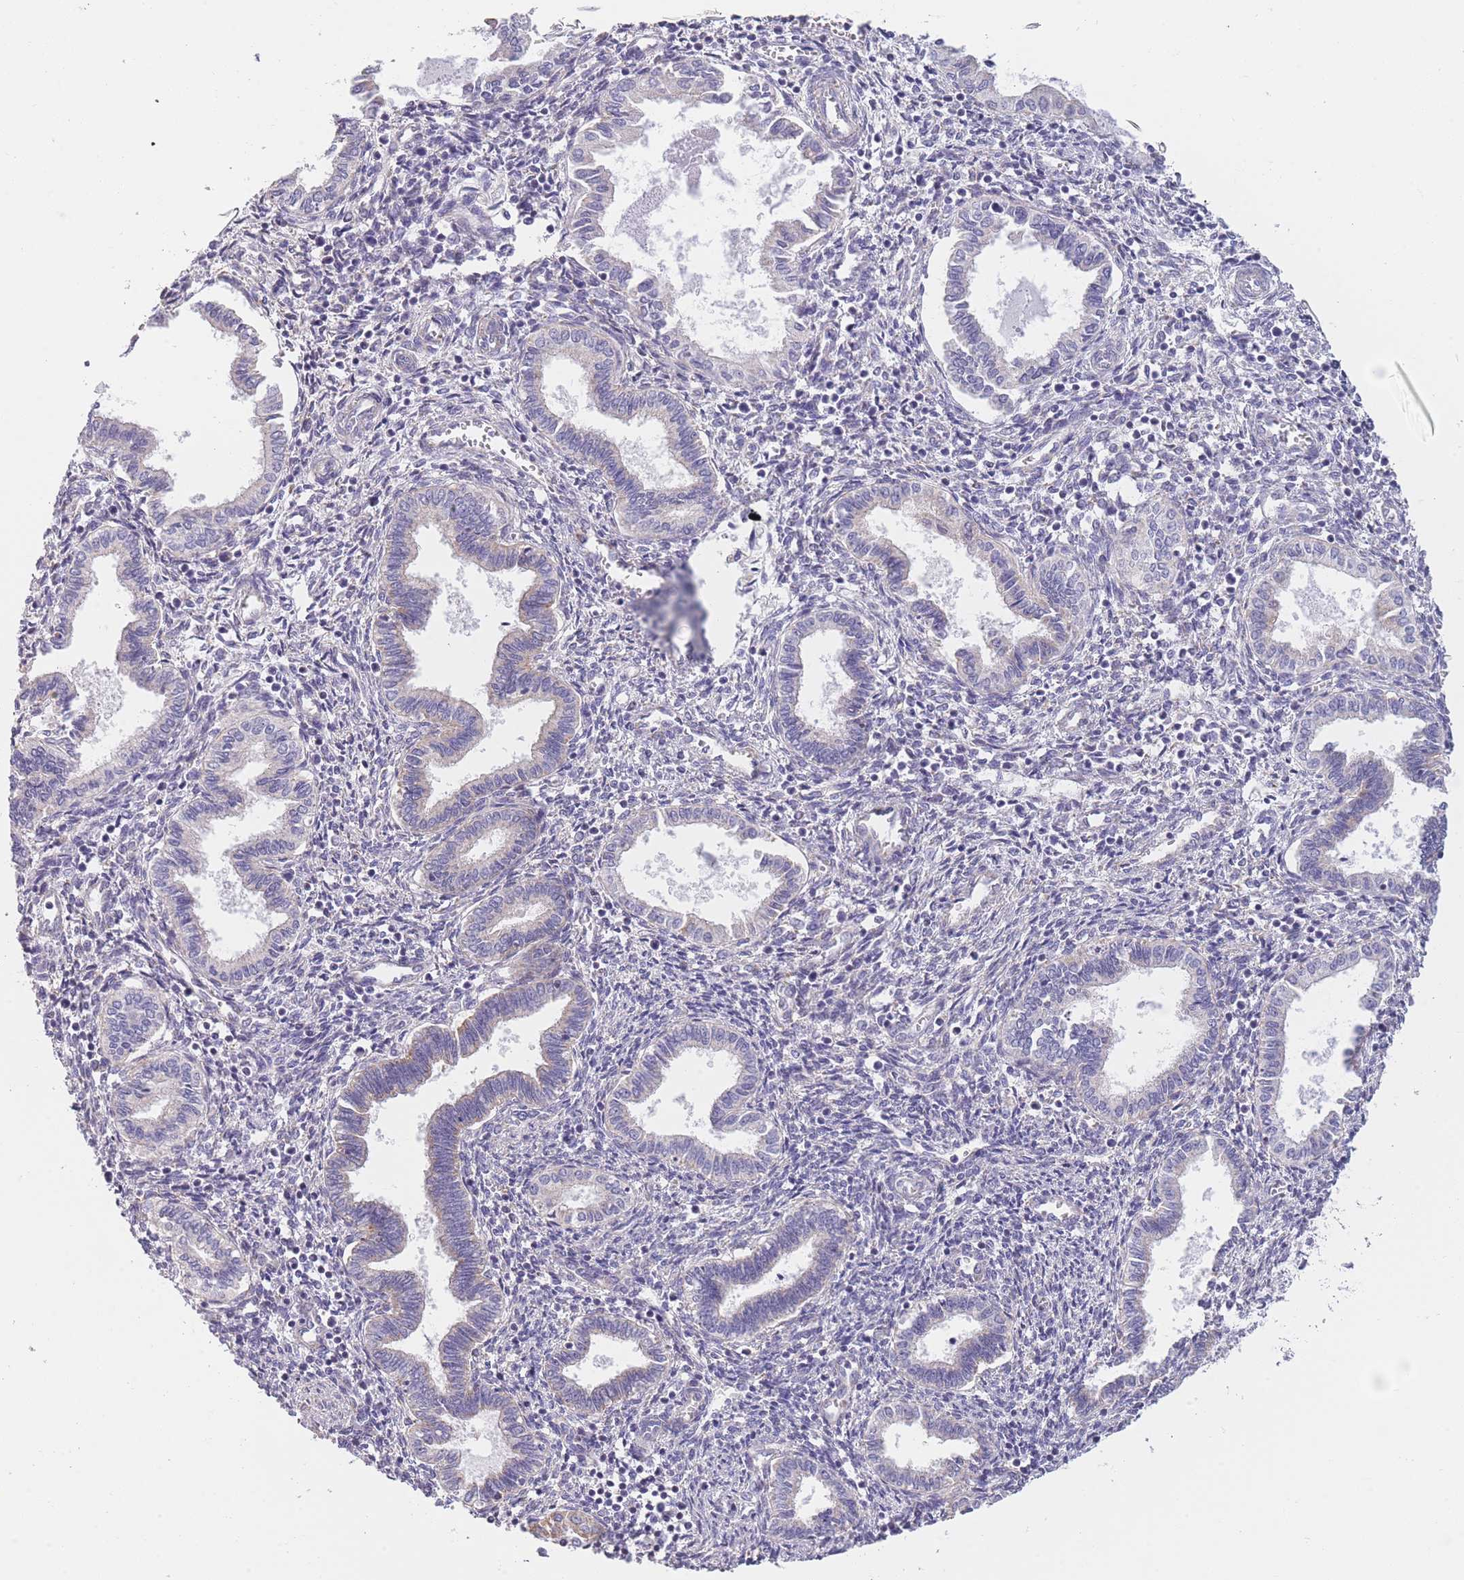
{"staining": {"intensity": "negative", "quantity": "none", "location": "none"}, "tissue": "endometrium", "cell_type": "Cells in endometrial stroma", "image_type": "normal", "snomed": [{"axis": "morphology", "description": "Normal tissue, NOS"}, {"axis": "topography", "description": "Endometrium"}], "caption": "Immunohistochemistry (IHC) micrograph of benign endometrium: human endometrium stained with DAB exhibits no significant protein staining in cells in endometrial stroma. The staining was performed using DAB (3,3'-diaminobenzidine) to visualize the protein expression in brown, while the nuclei were stained in blue with hematoxylin (Magnification: 20x).", "gene": "ZBTB24", "patient": {"sex": "female", "age": 37}}